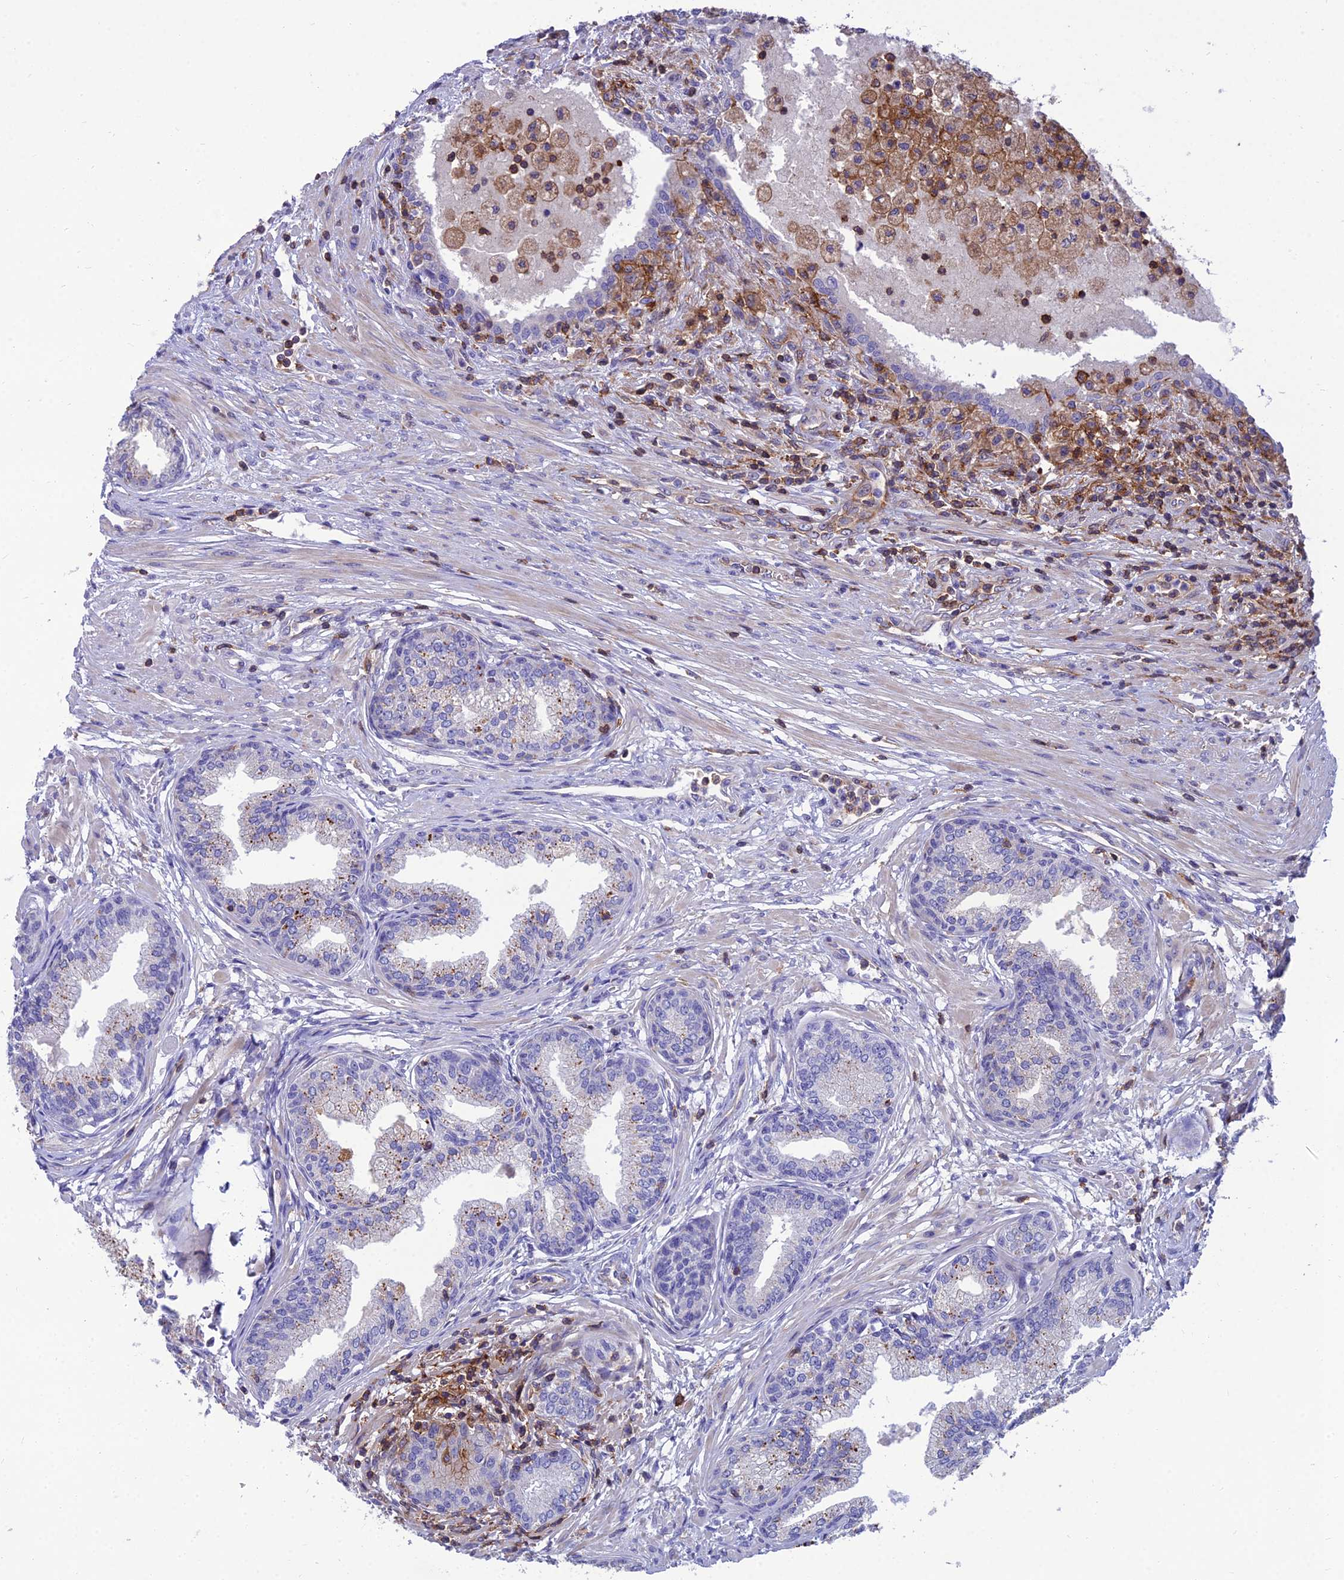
{"staining": {"intensity": "negative", "quantity": "none", "location": "none"}, "tissue": "prostate cancer", "cell_type": "Tumor cells", "image_type": "cancer", "snomed": [{"axis": "morphology", "description": "Adenocarcinoma, High grade"}, {"axis": "topography", "description": "Prostate"}], "caption": "This is an immunohistochemistry (IHC) histopathology image of prostate adenocarcinoma (high-grade). There is no expression in tumor cells.", "gene": "PPP1R18", "patient": {"sex": "male", "age": 67}}